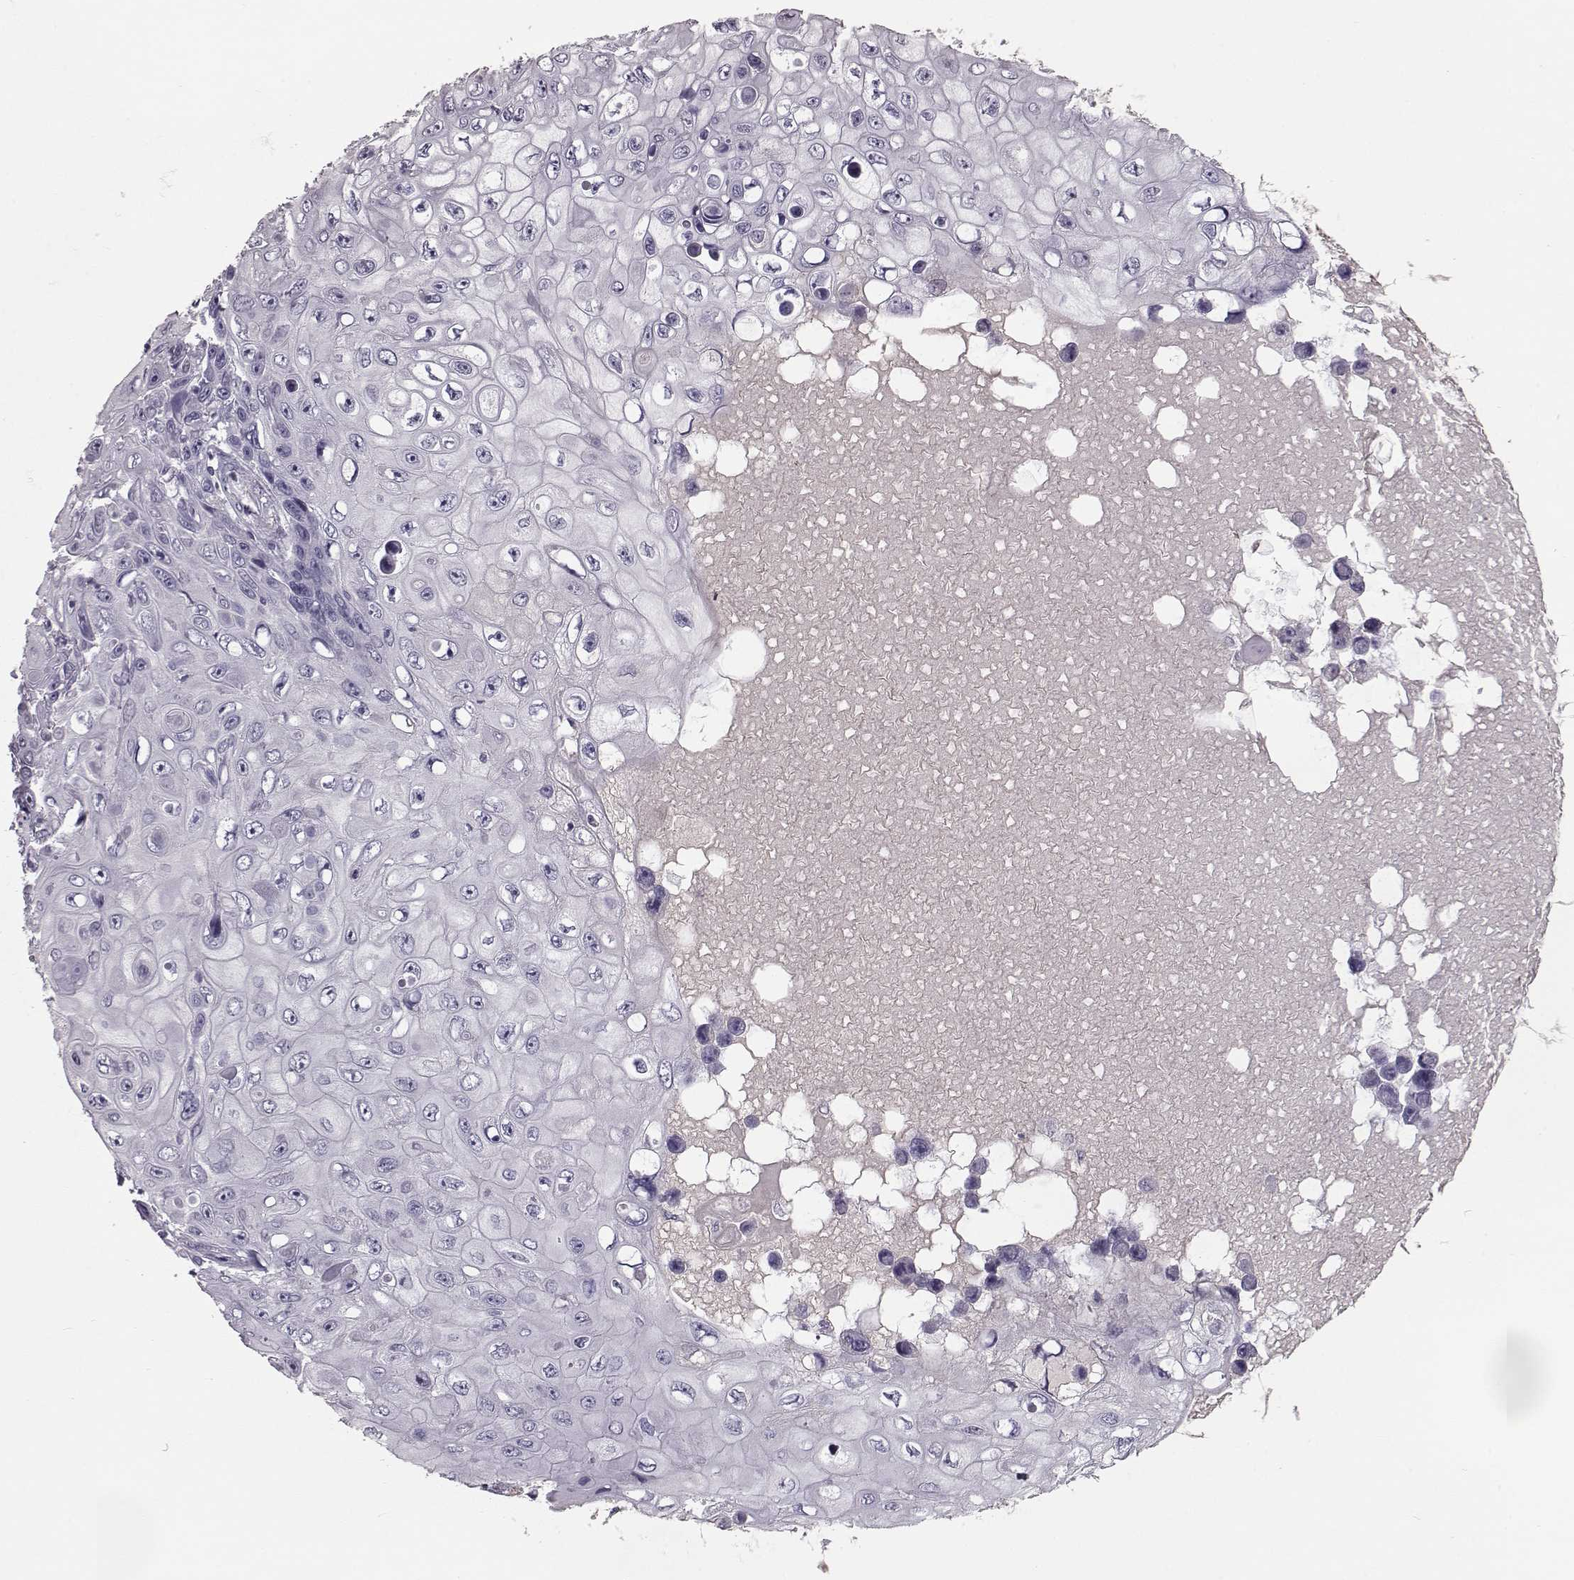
{"staining": {"intensity": "negative", "quantity": "none", "location": "none"}, "tissue": "skin cancer", "cell_type": "Tumor cells", "image_type": "cancer", "snomed": [{"axis": "morphology", "description": "Squamous cell carcinoma, NOS"}, {"axis": "topography", "description": "Skin"}], "caption": "The photomicrograph exhibits no staining of tumor cells in skin cancer.", "gene": "CCL19", "patient": {"sex": "male", "age": 82}}